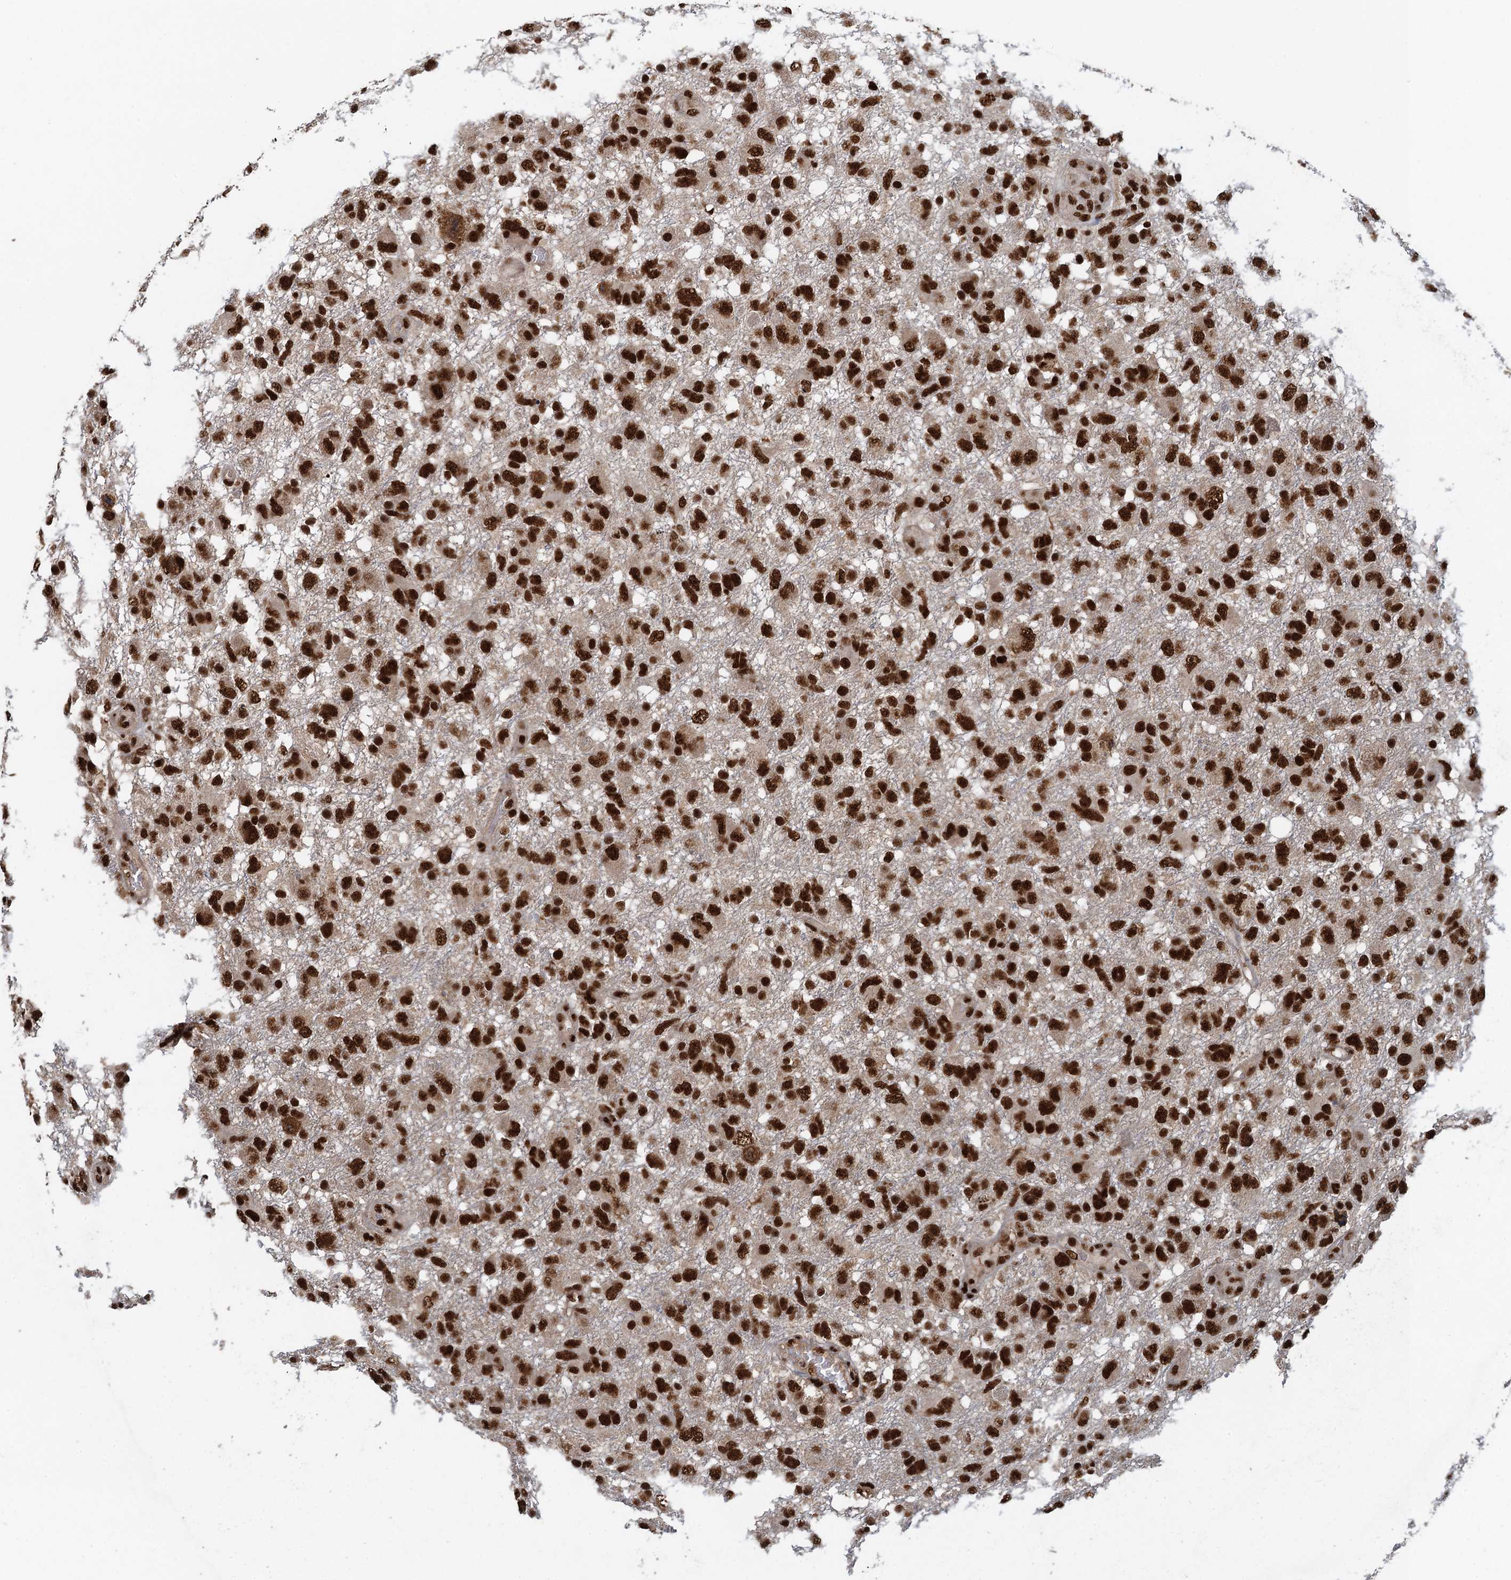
{"staining": {"intensity": "strong", "quantity": ">75%", "location": "nuclear"}, "tissue": "glioma", "cell_type": "Tumor cells", "image_type": "cancer", "snomed": [{"axis": "morphology", "description": "Glioma, malignant, High grade"}, {"axis": "topography", "description": "Brain"}], "caption": "A histopathology image showing strong nuclear positivity in approximately >75% of tumor cells in malignant glioma (high-grade), as visualized by brown immunohistochemical staining.", "gene": "ZC3H18", "patient": {"sex": "male", "age": 61}}